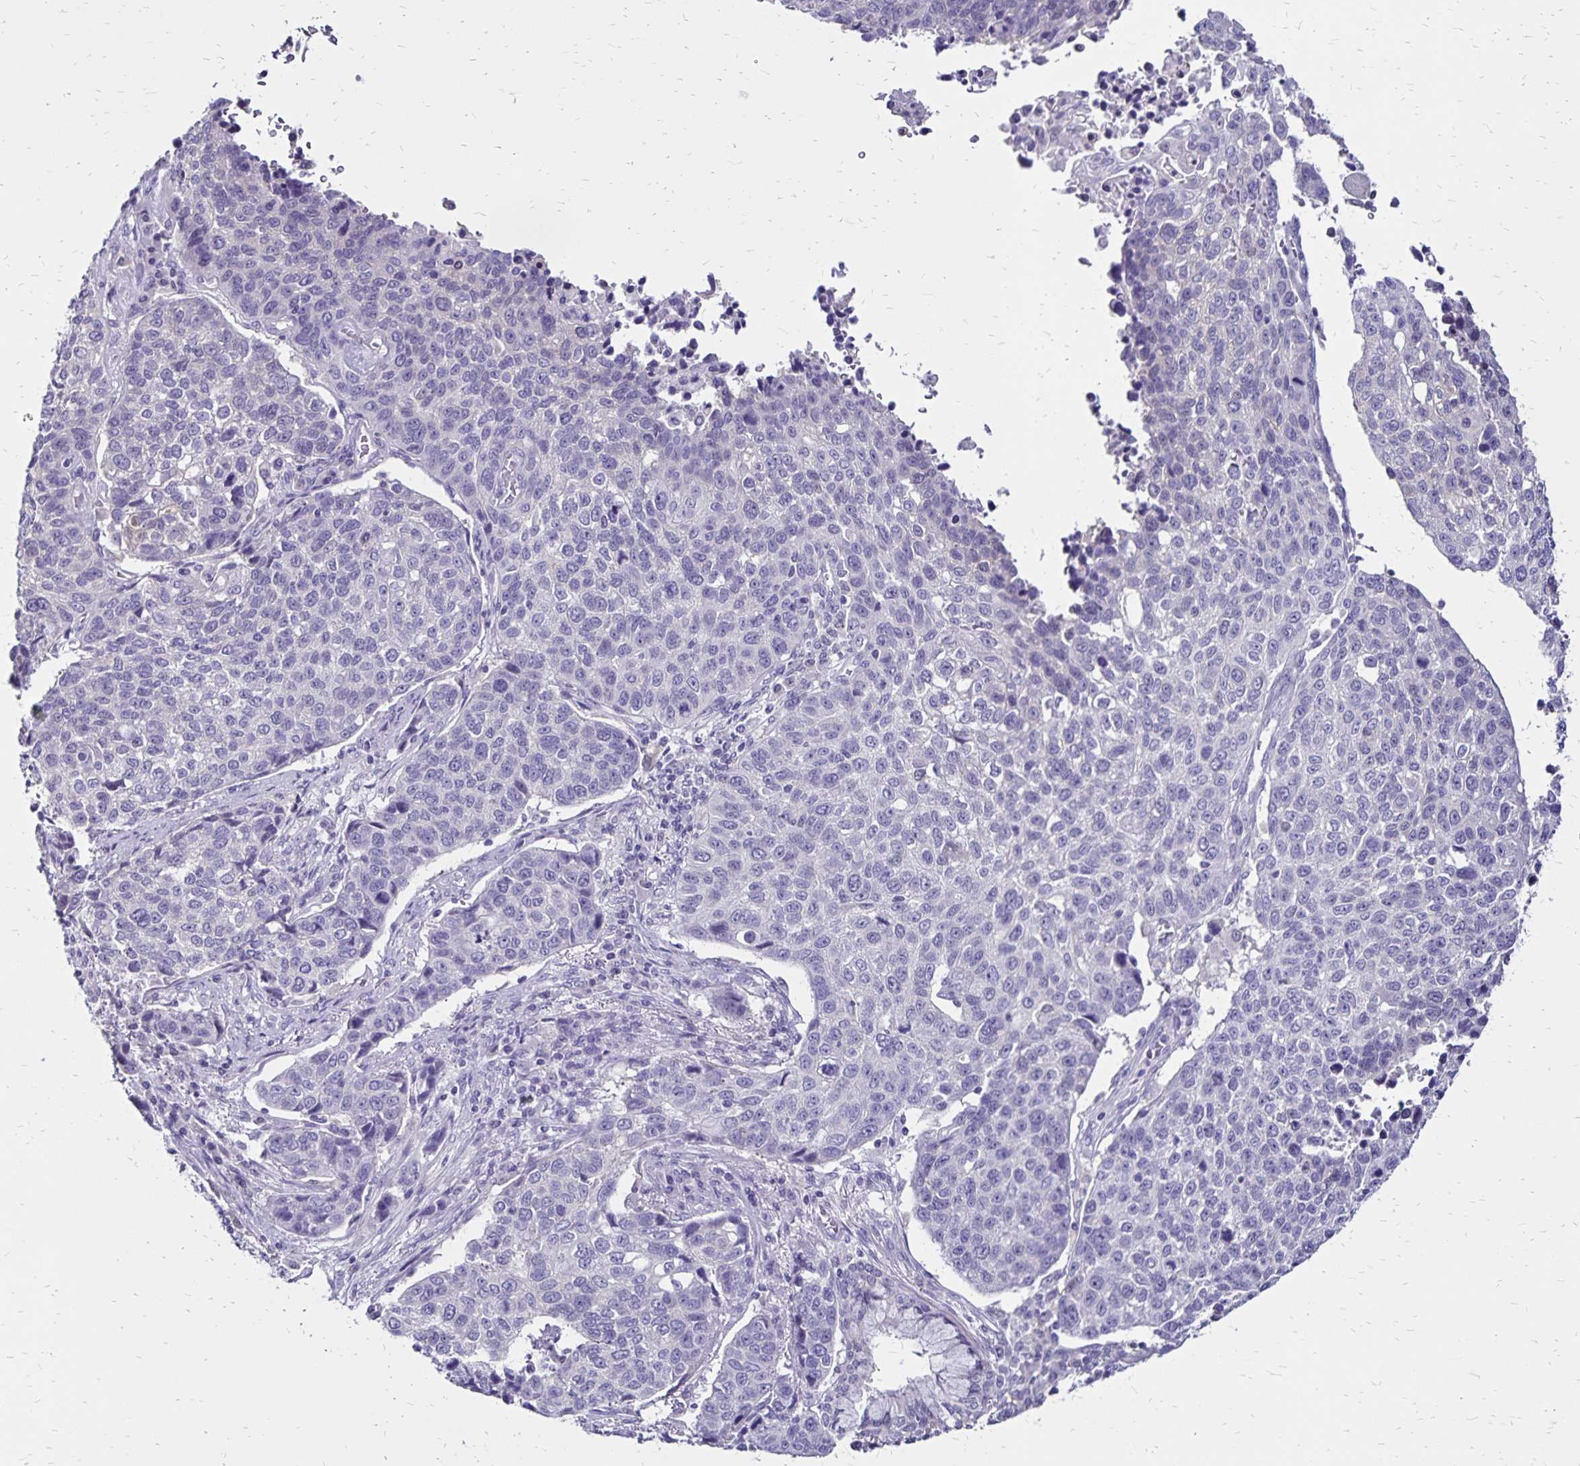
{"staining": {"intensity": "negative", "quantity": "none", "location": "none"}, "tissue": "lung cancer", "cell_type": "Tumor cells", "image_type": "cancer", "snomed": [{"axis": "morphology", "description": "Squamous cell carcinoma, NOS"}, {"axis": "topography", "description": "Lymph node"}, {"axis": "topography", "description": "Lung"}], "caption": "The IHC micrograph has no significant staining in tumor cells of lung cancer tissue. The staining is performed using DAB brown chromogen with nuclei counter-stained in using hematoxylin.", "gene": "SH3GL3", "patient": {"sex": "male", "age": 61}}